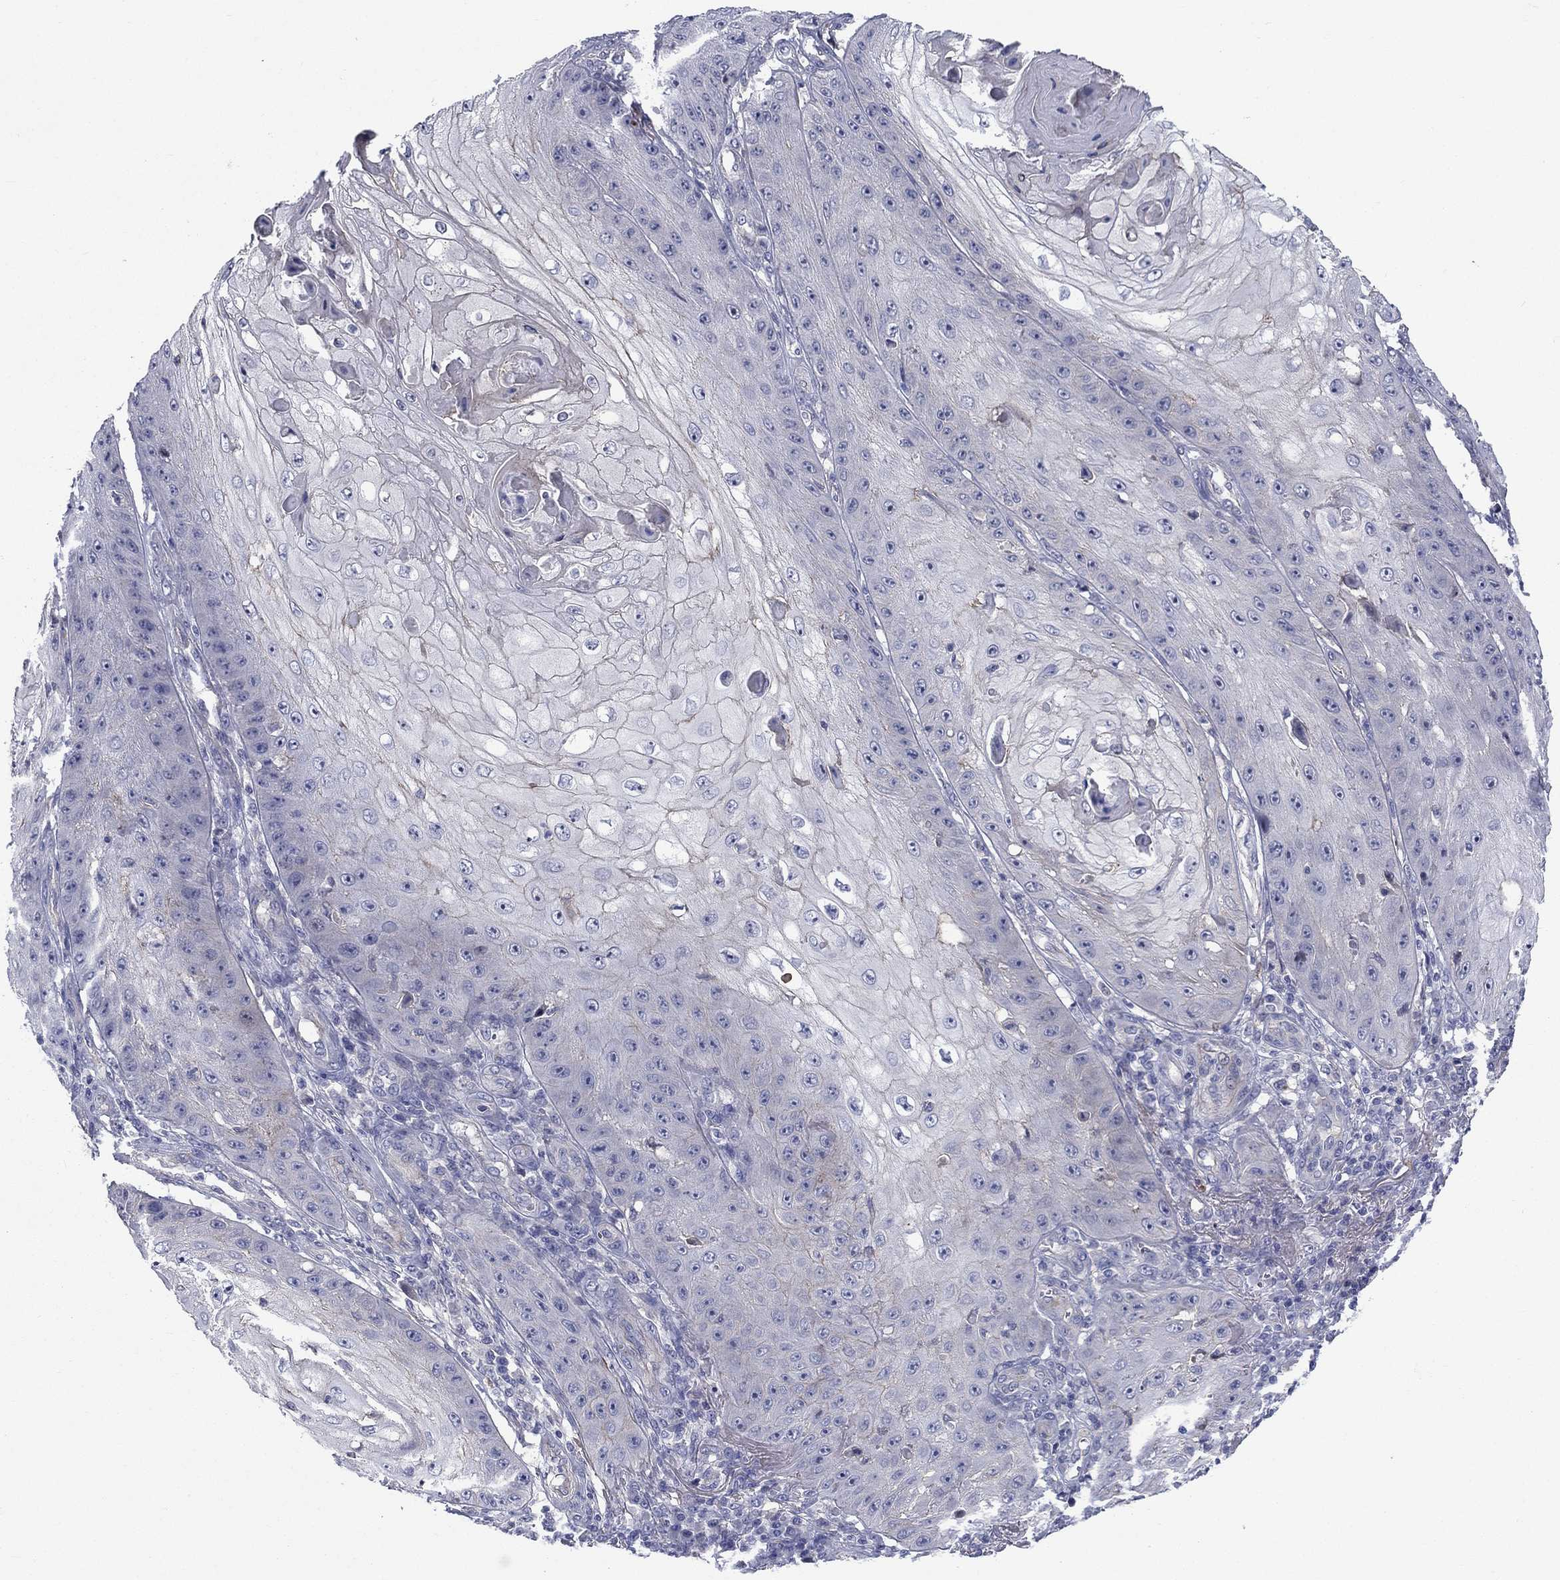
{"staining": {"intensity": "negative", "quantity": "none", "location": "none"}, "tissue": "skin cancer", "cell_type": "Tumor cells", "image_type": "cancer", "snomed": [{"axis": "morphology", "description": "Squamous cell carcinoma, NOS"}, {"axis": "topography", "description": "Skin"}], "caption": "Immunohistochemistry micrograph of squamous cell carcinoma (skin) stained for a protein (brown), which exhibits no staining in tumor cells.", "gene": "SLC1A1", "patient": {"sex": "male", "age": 70}}